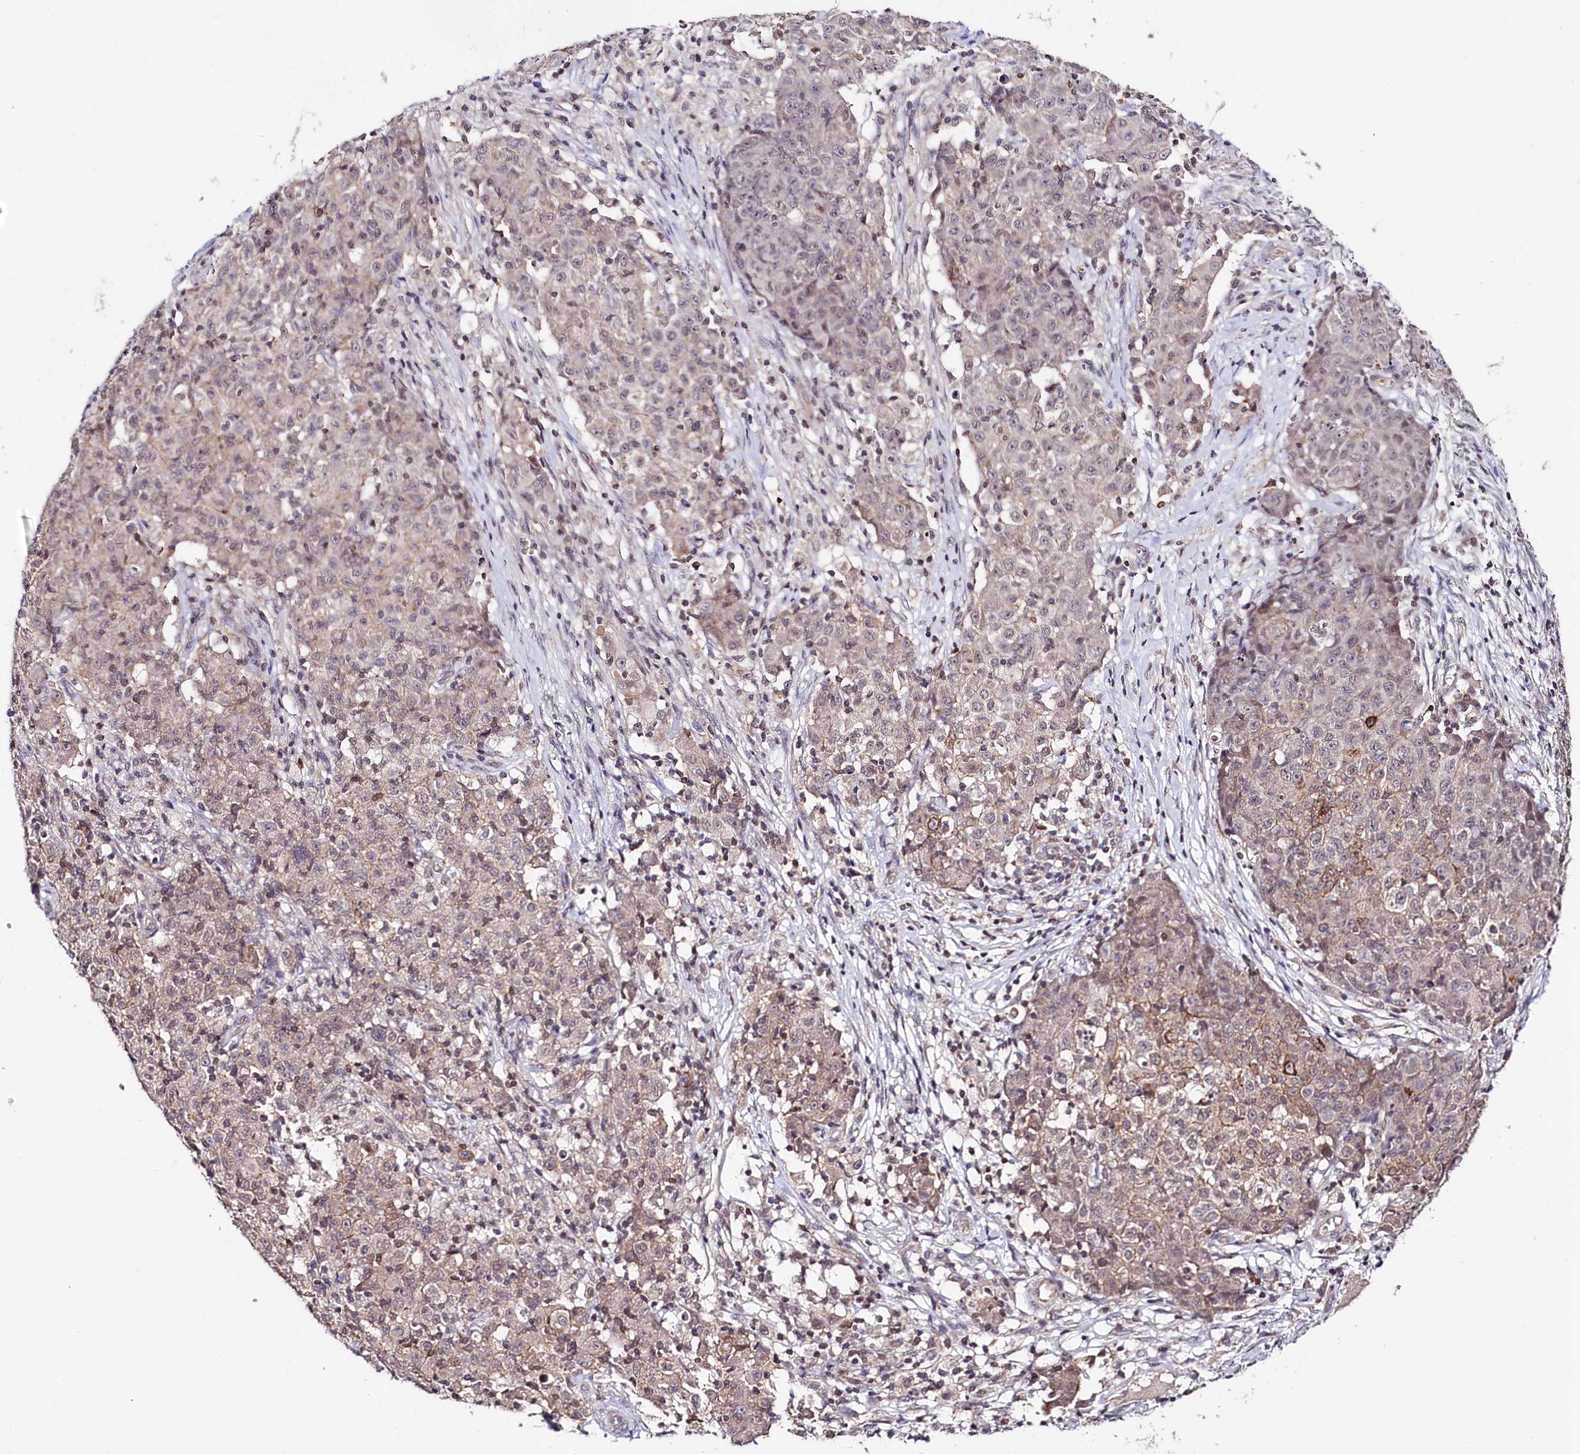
{"staining": {"intensity": "weak", "quantity": "<25%", "location": "cytoplasmic/membranous"}, "tissue": "ovarian cancer", "cell_type": "Tumor cells", "image_type": "cancer", "snomed": [{"axis": "morphology", "description": "Carcinoma, endometroid"}, {"axis": "topography", "description": "Ovary"}], "caption": "Immunohistochemistry (IHC) photomicrograph of ovarian cancer stained for a protein (brown), which displays no expression in tumor cells. (Brightfield microscopy of DAB (3,3'-diaminobenzidine) immunohistochemistry at high magnification).", "gene": "TAFAZZIN", "patient": {"sex": "female", "age": 42}}